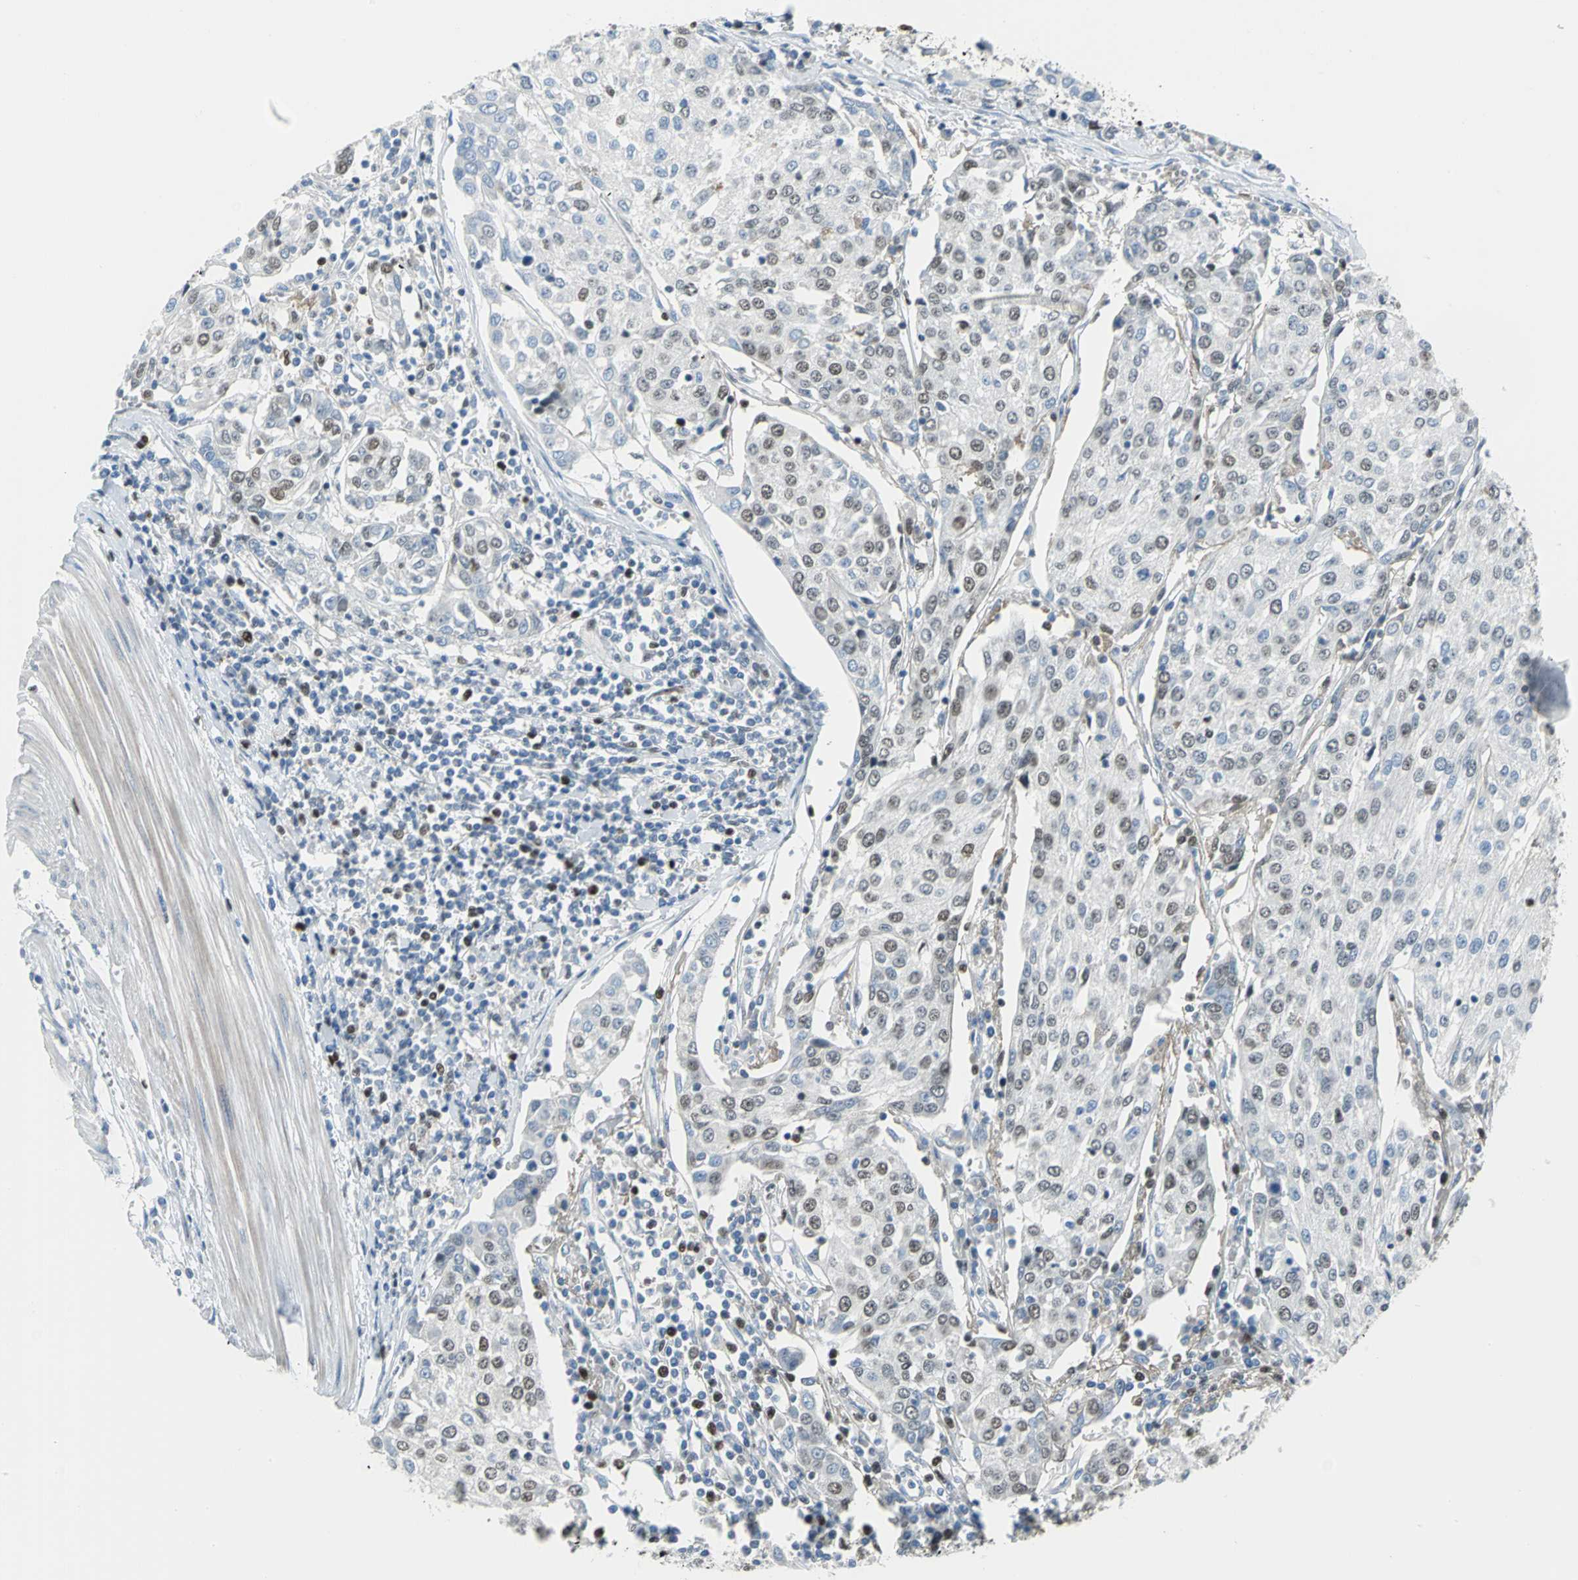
{"staining": {"intensity": "moderate", "quantity": "25%-75%", "location": "nuclear"}, "tissue": "urothelial cancer", "cell_type": "Tumor cells", "image_type": "cancer", "snomed": [{"axis": "morphology", "description": "Urothelial carcinoma, High grade"}, {"axis": "topography", "description": "Urinary bladder"}], "caption": "High-grade urothelial carcinoma stained with immunohistochemistry (IHC) shows moderate nuclear staining in approximately 25%-75% of tumor cells.", "gene": "MCM3", "patient": {"sex": "female", "age": 85}}